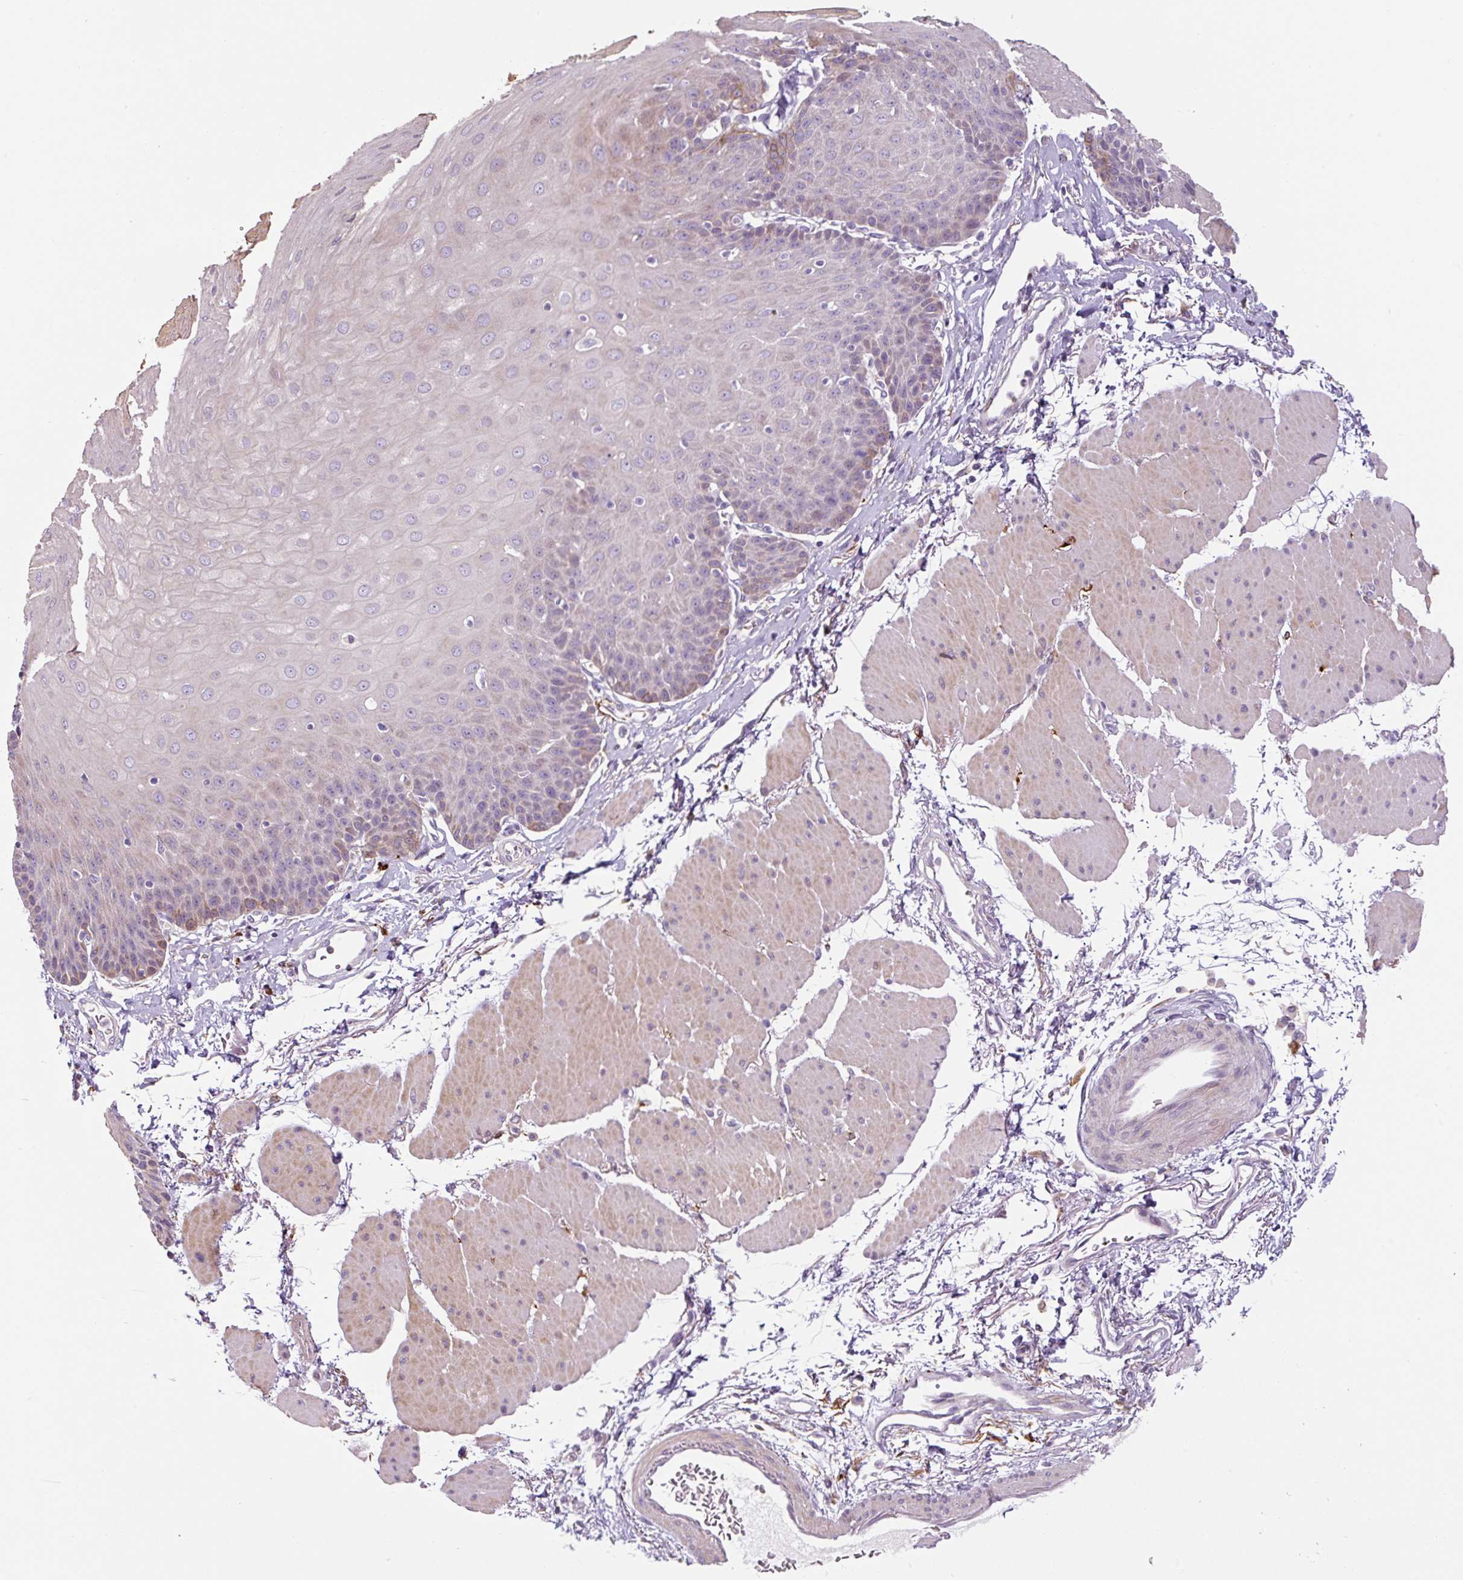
{"staining": {"intensity": "weak", "quantity": "<25%", "location": "cytoplasmic/membranous"}, "tissue": "esophagus", "cell_type": "Squamous epithelial cells", "image_type": "normal", "snomed": [{"axis": "morphology", "description": "Normal tissue, NOS"}, {"axis": "topography", "description": "Esophagus"}], "caption": "An immunohistochemistry (IHC) image of benign esophagus is shown. There is no staining in squamous epithelial cells of esophagus. (Brightfield microscopy of DAB (3,3'-diaminobenzidine) immunohistochemistry (IHC) at high magnification).", "gene": "FUT10", "patient": {"sex": "female", "age": 81}}